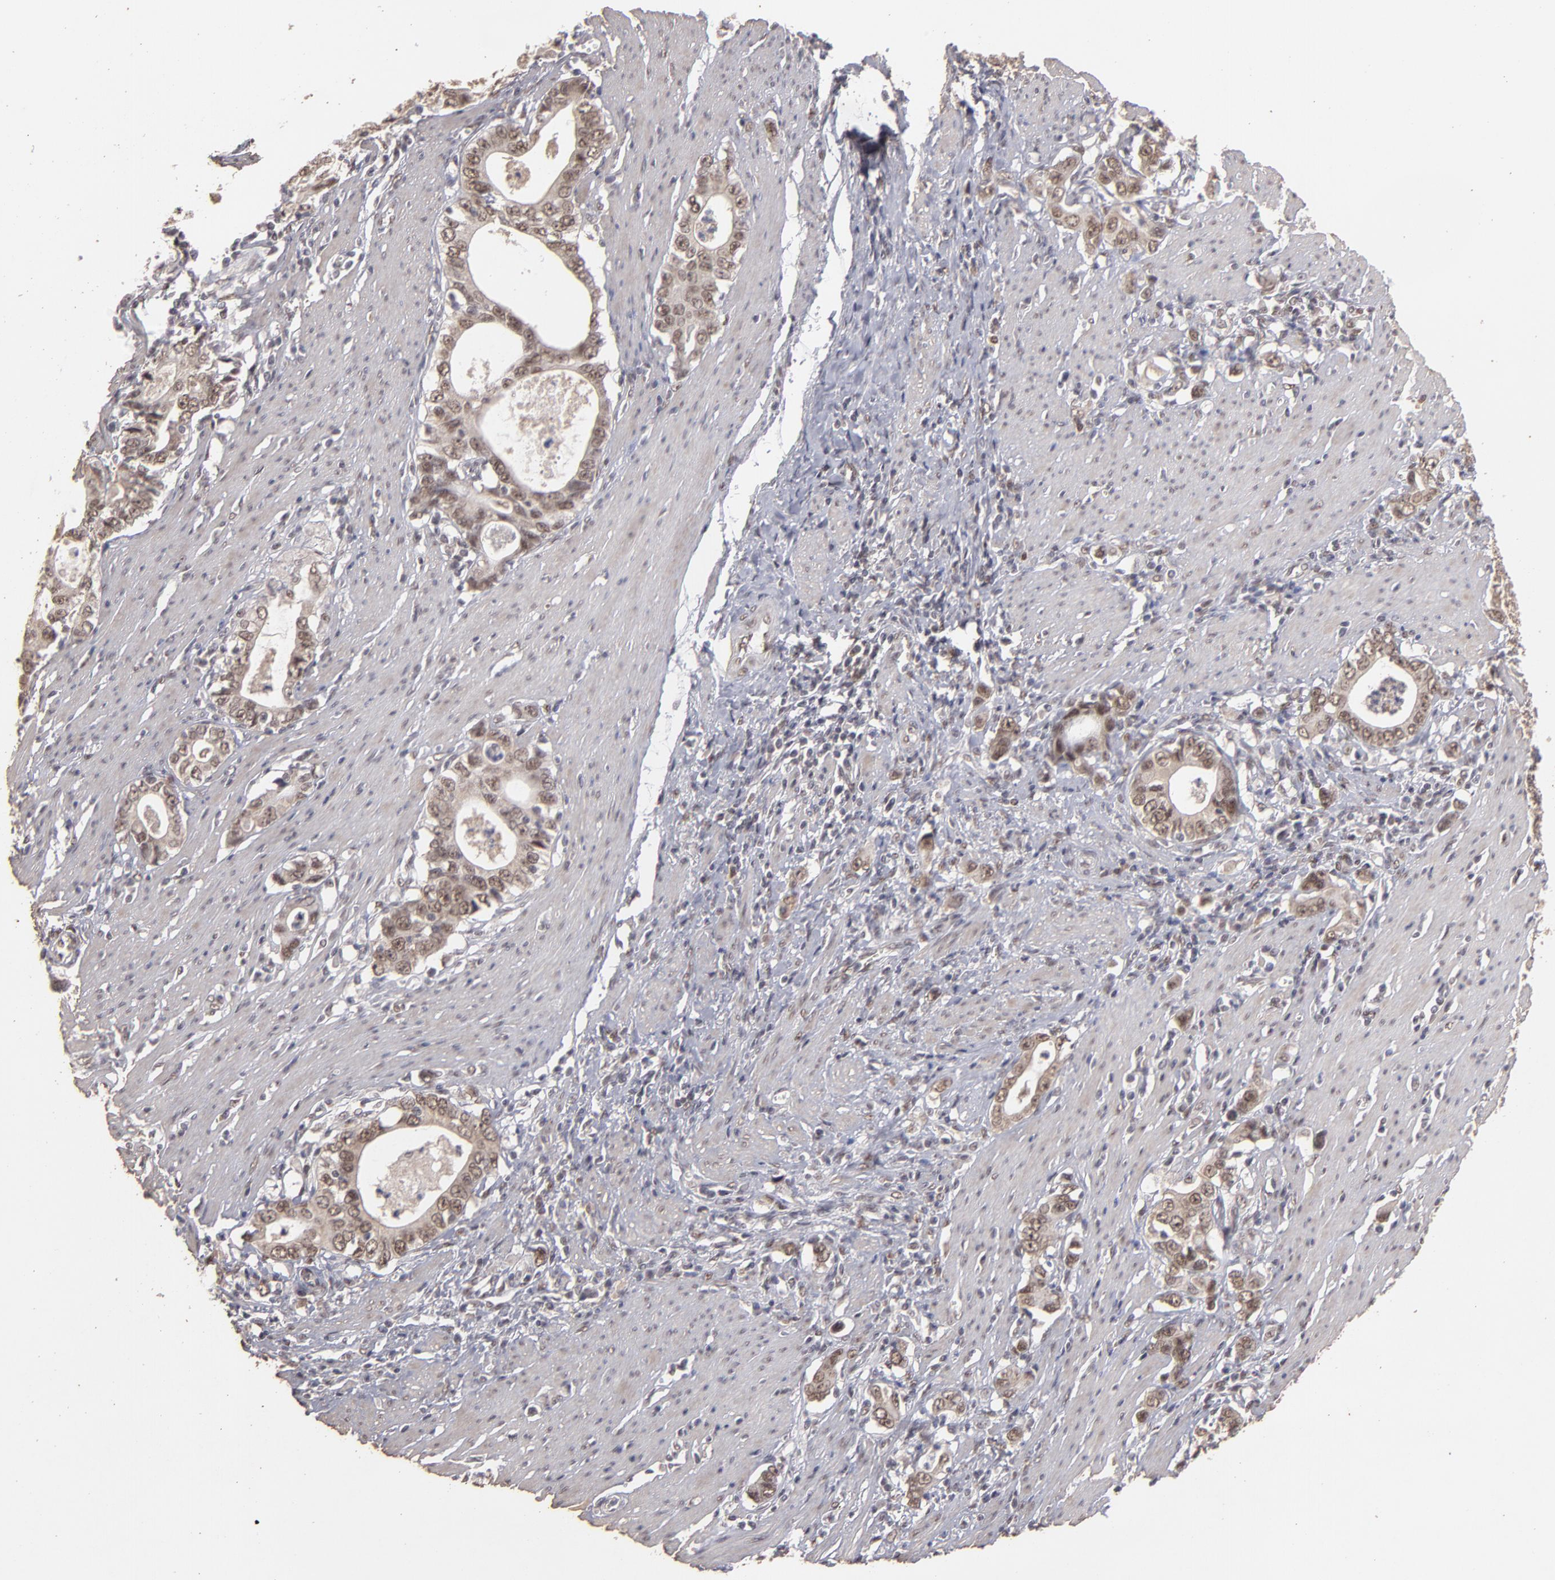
{"staining": {"intensity": "moderate", "quantity": ">75%", "location": "cytoplasmic/membranous,nuclear"}, "tissue": "stomach cancer", "cell_type": "Tumor cells", "image_type": "cancer", "snomed": [{"axis": "morphology", "description": "Adenocarcinoma, NOS"}, {"axis": "topography", "description": "Stomach, lower"}], "caption": "Brown immunohistochemical staining in stomach cancer shows moderate cytoplasmic/membranous and nuclear expression in approximately >75% of tumor cells.", "gene": "CLOCK", "patient": {"sex": "female", "age": 72}}